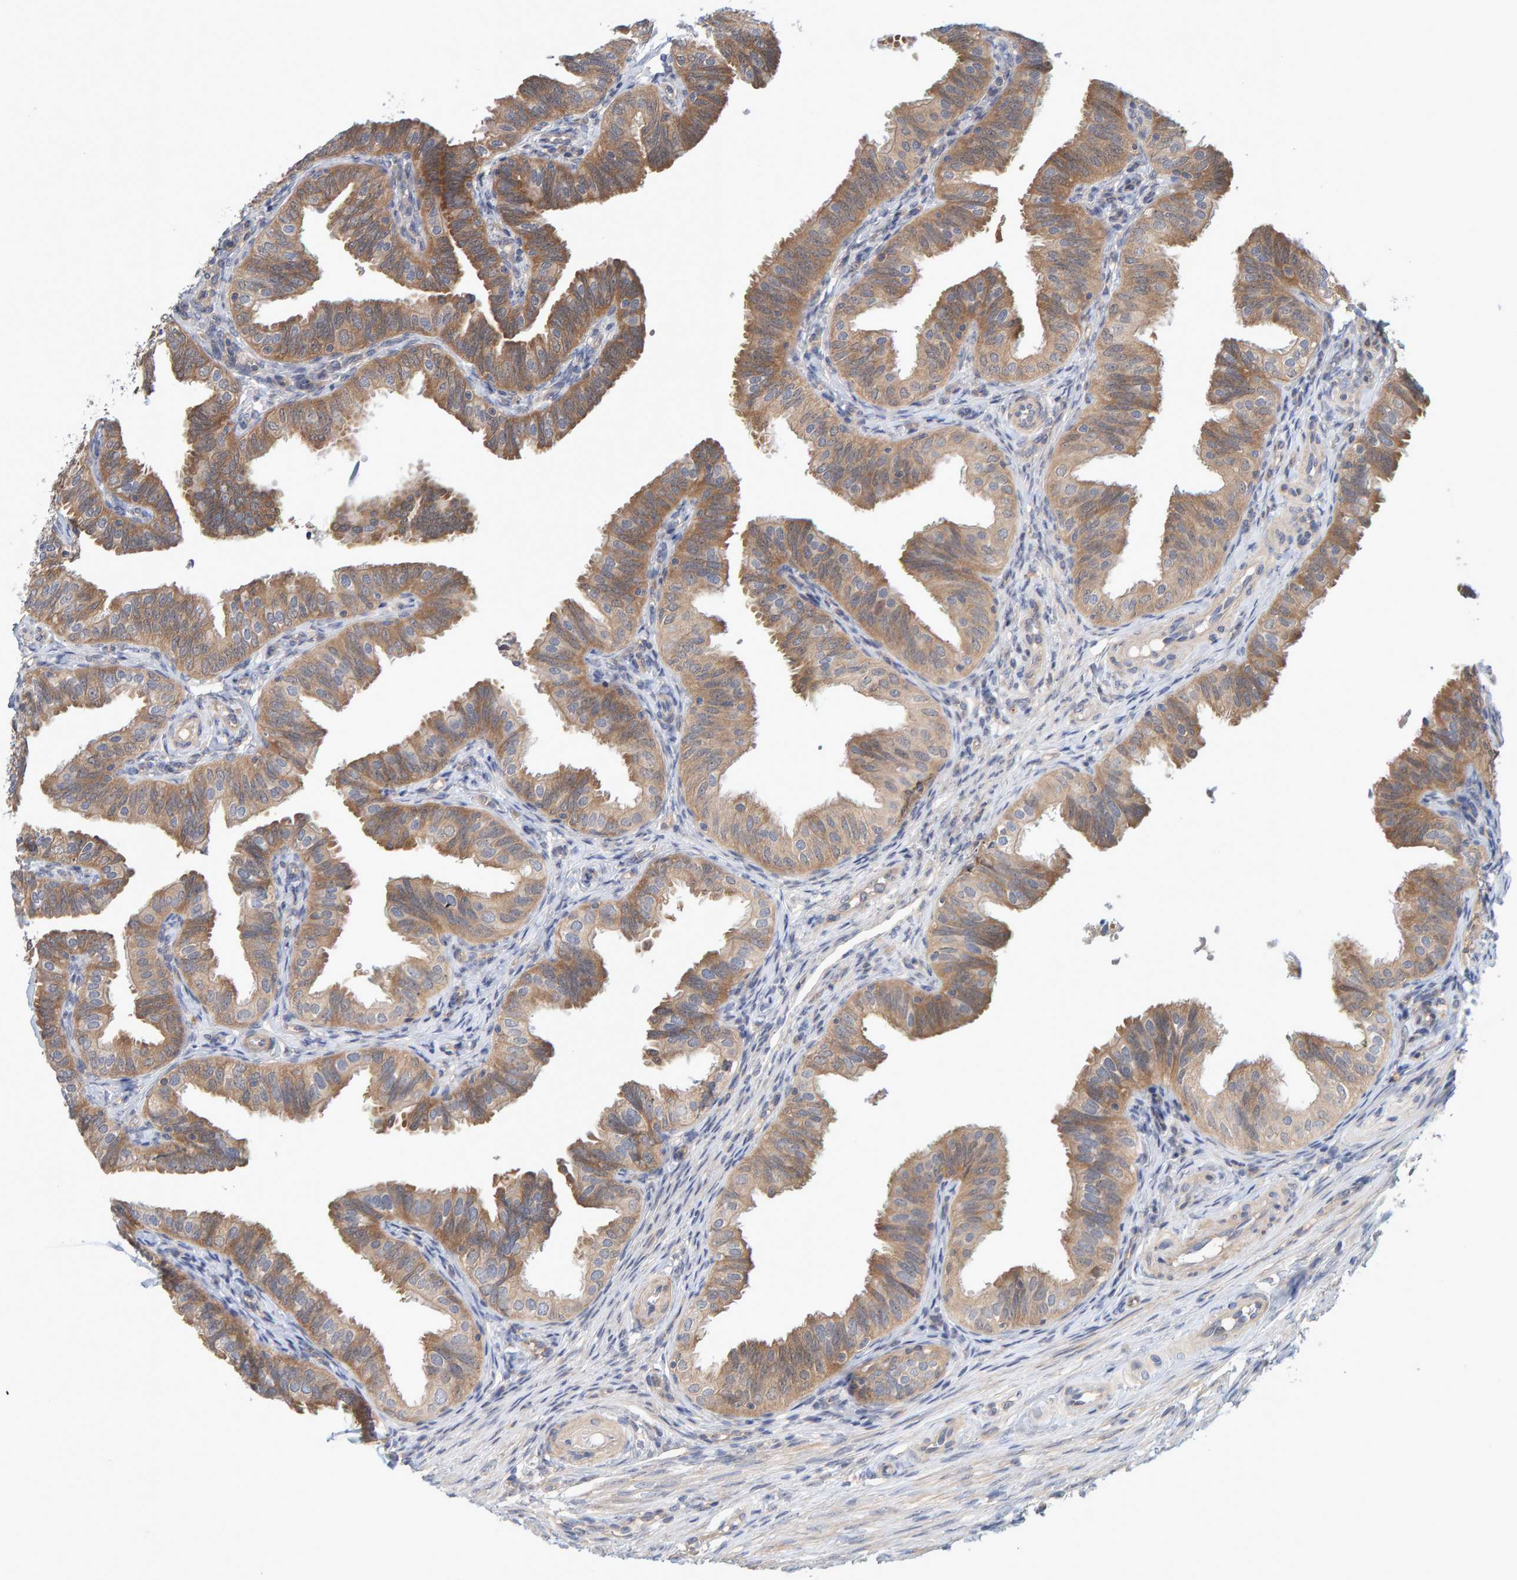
{"staining": {"intensity": "moderate", "quantity": ">75%", "location": "cytoplasmic/membranous"}, "tissue": "fallopian tube", "cell_type": "Glandular cells", "image_type": "normal", "snomed": [{"axis": "morphology", "description": "Normal tissue, NOS"}, {"axis": "topography", "description": "Fallopian tube"}], "caption": "Brown immunohistochemical staining in normal fallopian tube demonstrates moderate cytoplasmic/membranous positivity in about >75% of glandular cells.", "gene": "TATDN1", "patient": {"sex": "female", "age": 35}}